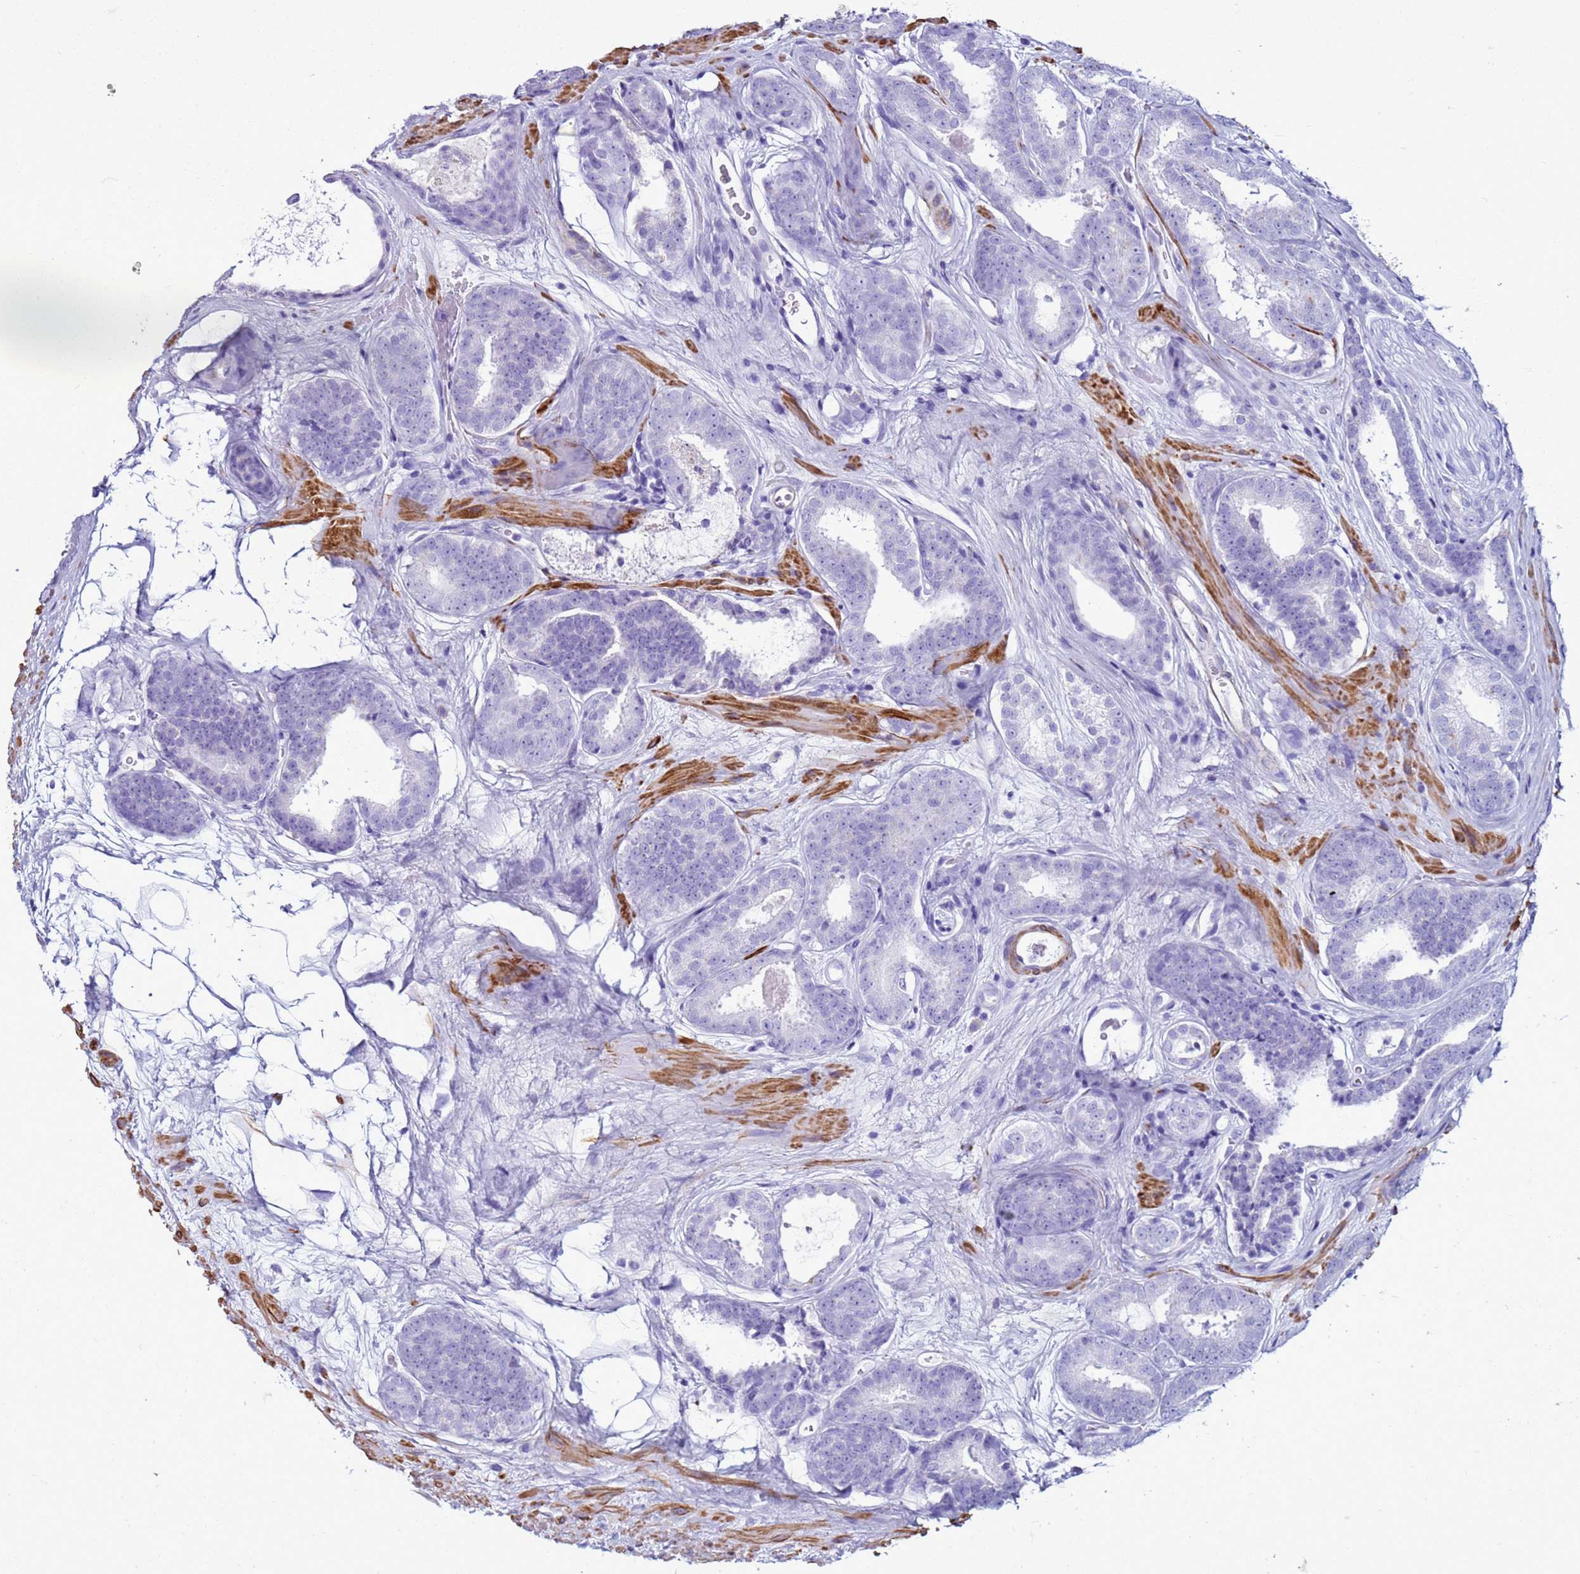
{"staining": {"intensity": "negative", "quantity": "none", "location": "none"}, "tissue": "prostate cancer", "cell_type": "Tumor cells", "image_type": "cancer", "snomed": [{"axis": "morphology", "description": "Adenocarcinoma, High grade"}, {"axis": "topography", "description": "Prostate"}], "caption": "The image displays no staining of tumor cells in prostate high-grade adenocarcinoma.", "gene": "LCMT1", "patient": {"sex": "male", "age": 72}}